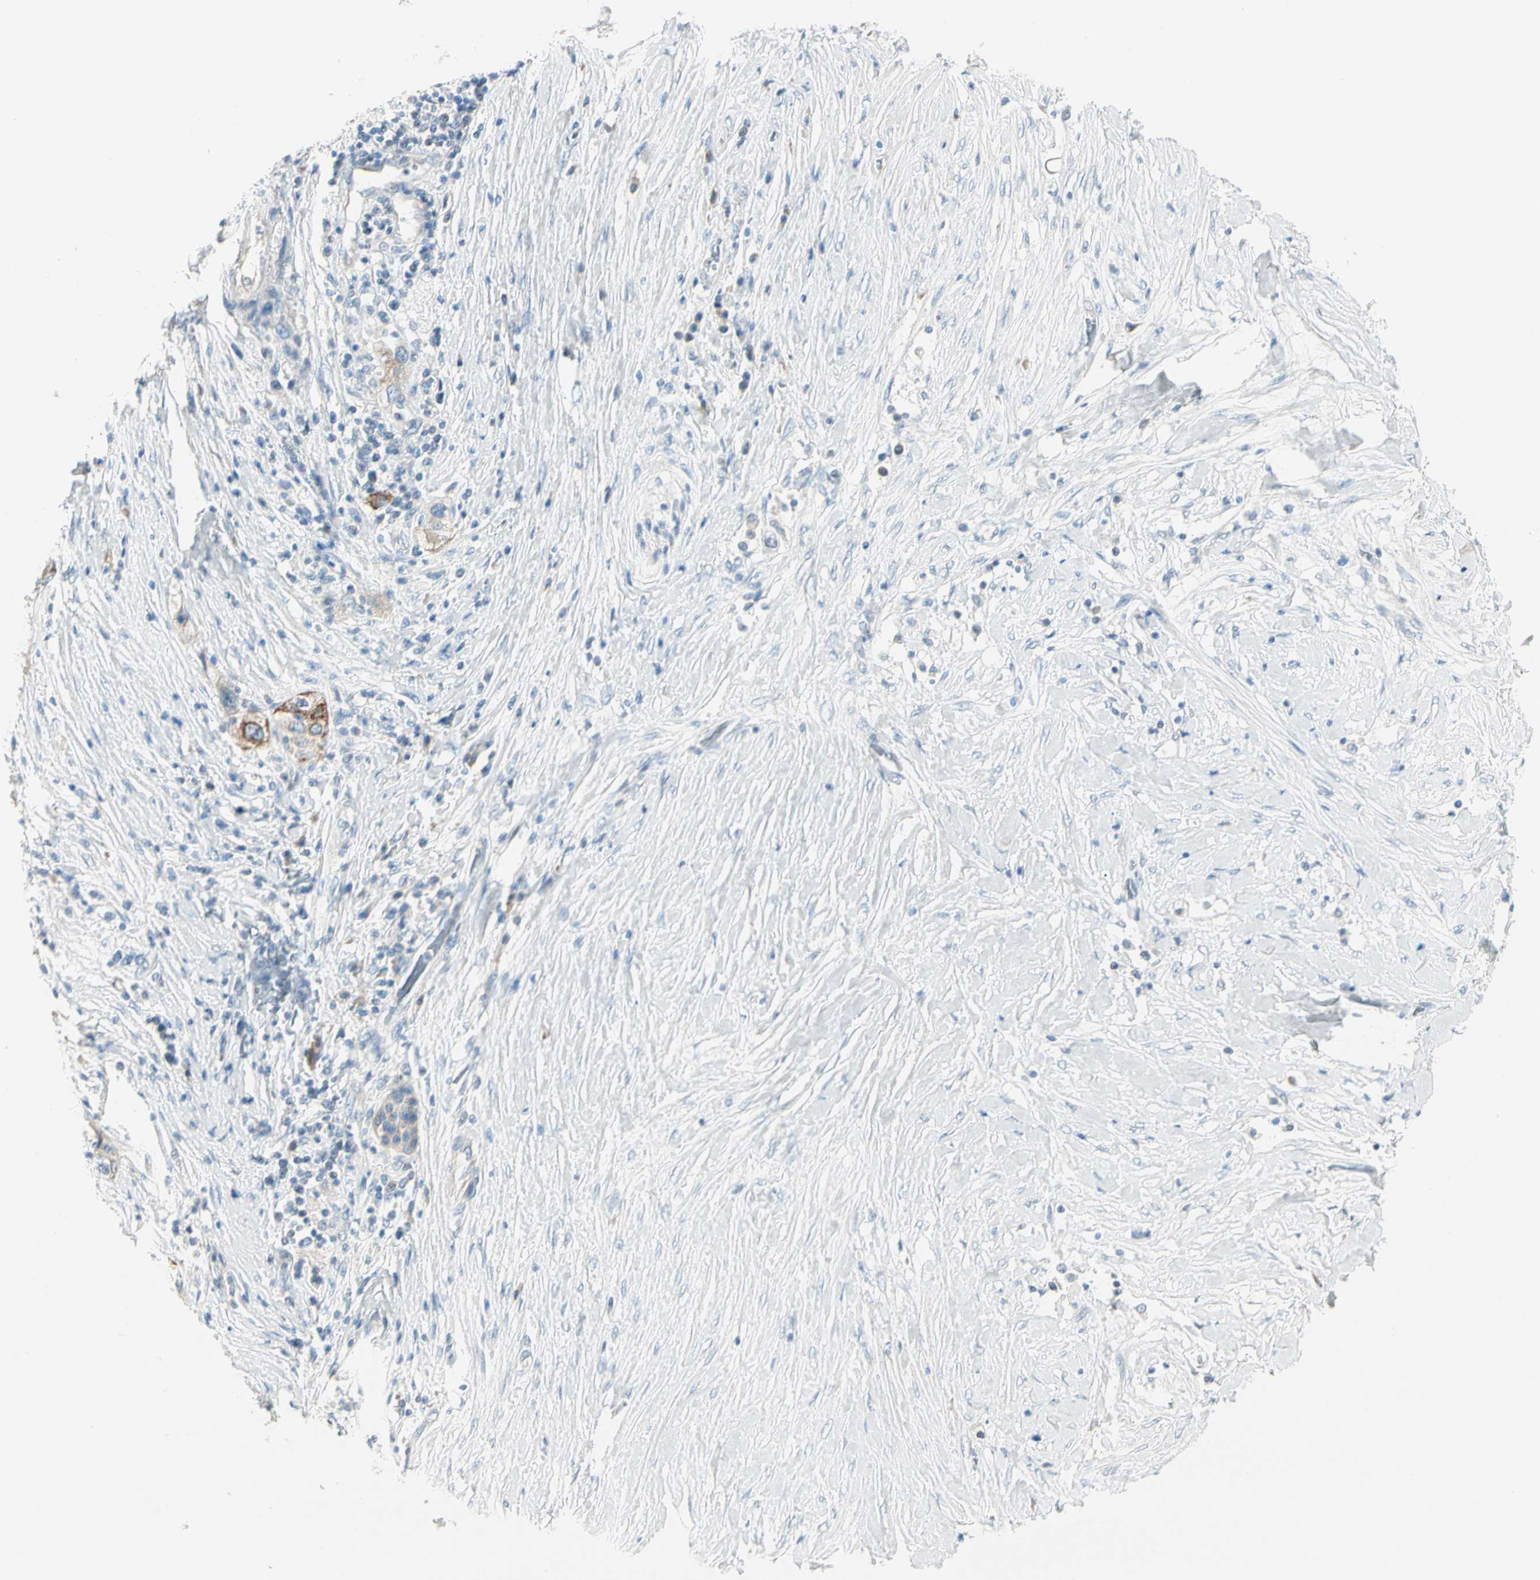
{"staining": {"intensity": "moderate", "quantity": "<25%", "location": "cytoplasmic/membranous"}, "tissue": "pancreatic cancer", "cell_type": "Tumor cells", "image_type": "cancer", "snomed": [{"axis": "morphology", "description": "Adenocarcinoma, NOS"}, {"axis": "topography", "description": "Pancreas"}], "caption": "Adenocarcinoma (pancreatic) stained for a protein (brown) displays moderate cytoplasmic/membranous positive expression in about <25% of tumor cells.", "gene": "SLC6A15", "patient": {"sex": "female", "age": 70}}